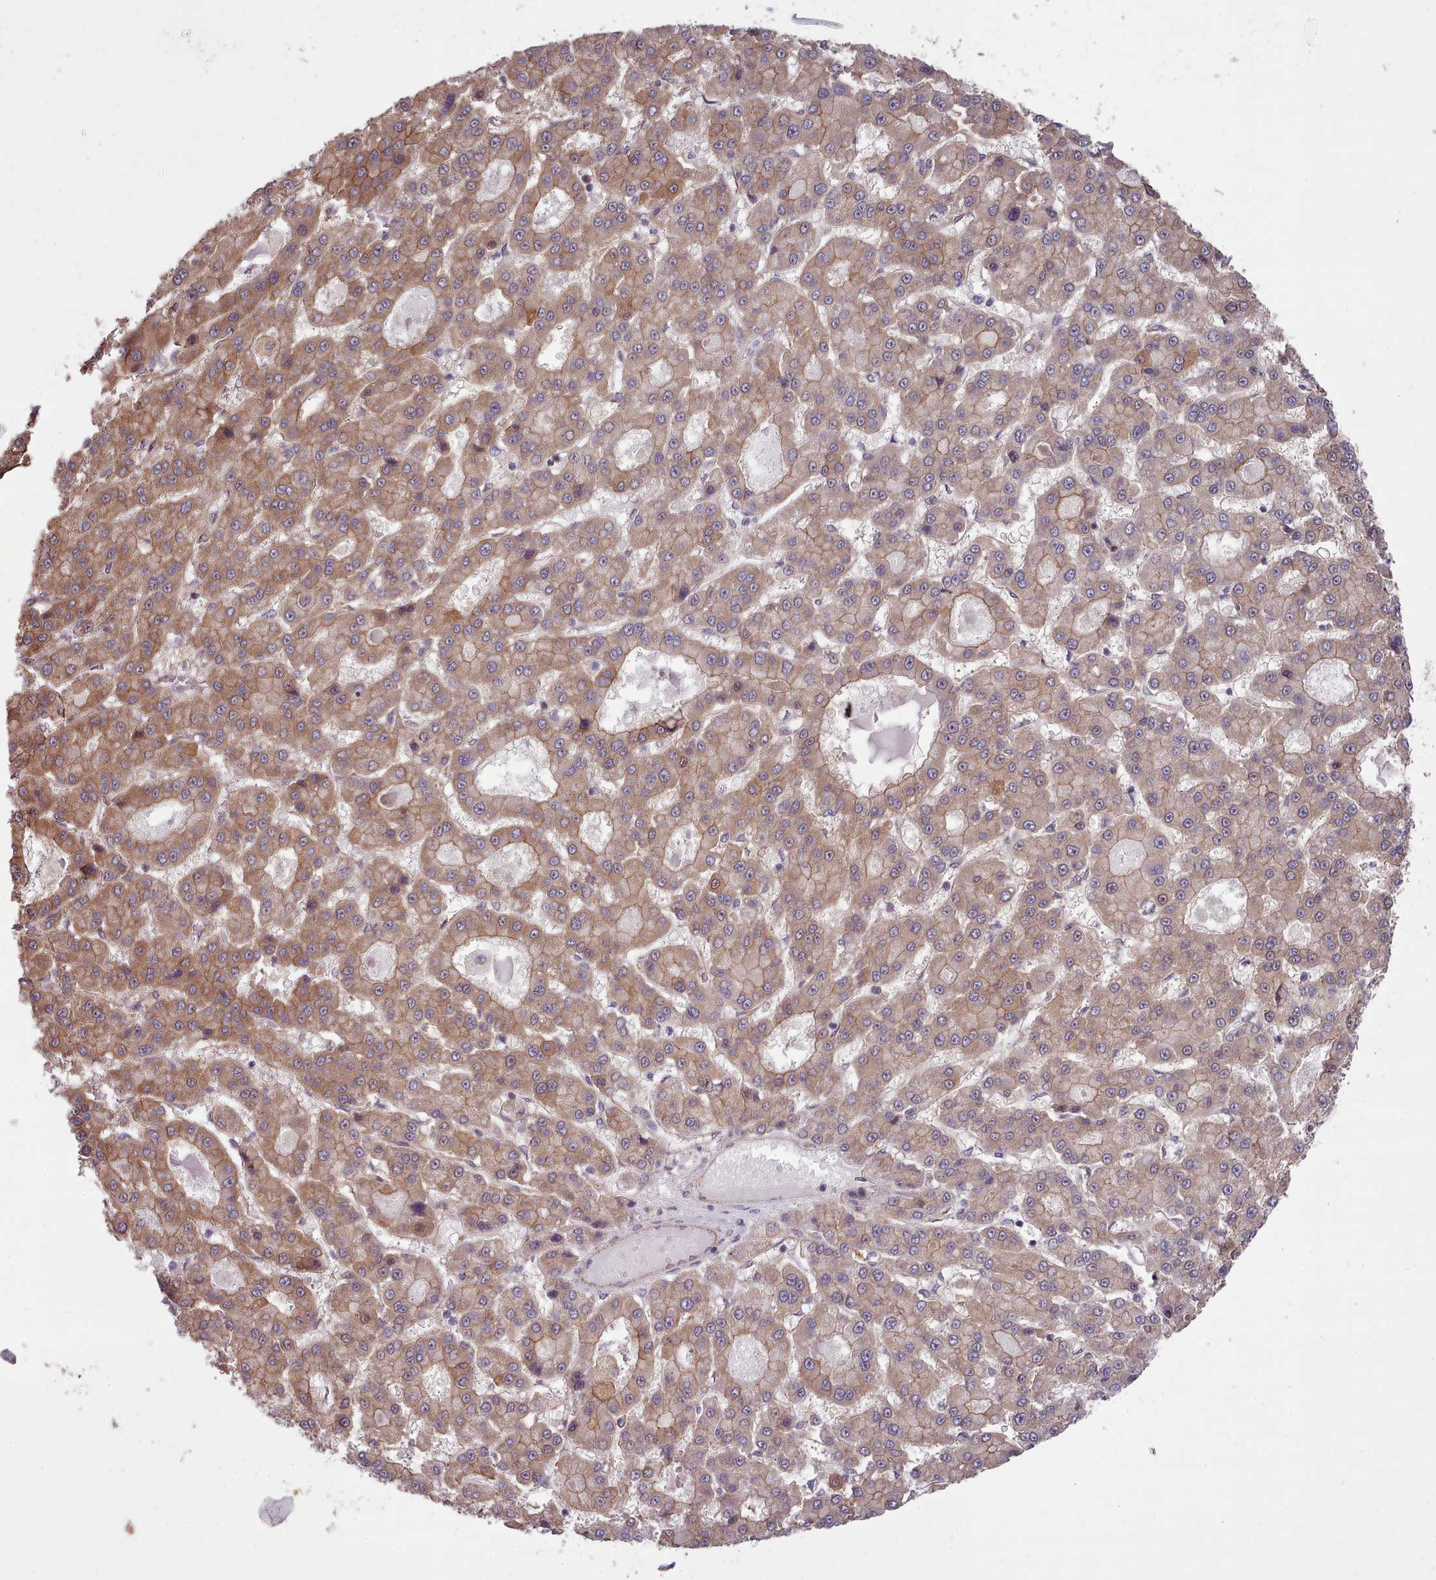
{"staining": {"intensity": "moderate", "quantity": ">75%", "location": "cytoplasmic/membranous"}, "tissue": "liver cancer", "cell_type": "Tumor cells", "image_type": "cancer", "snomed": [{"axis": "morphology", "description": "Carcinoma, Hepatocellular, NOS"}, {"axis": "topography", "description": "Liver"}], "caption": "This is a photomicrograph of immunohistochemistry staining of liver cancer, which shows moderate staining in the cytoplasmic/membranous of tumor cells.", "gene": "MRPL46", "patient": {"sex": "male", "age": 70}}